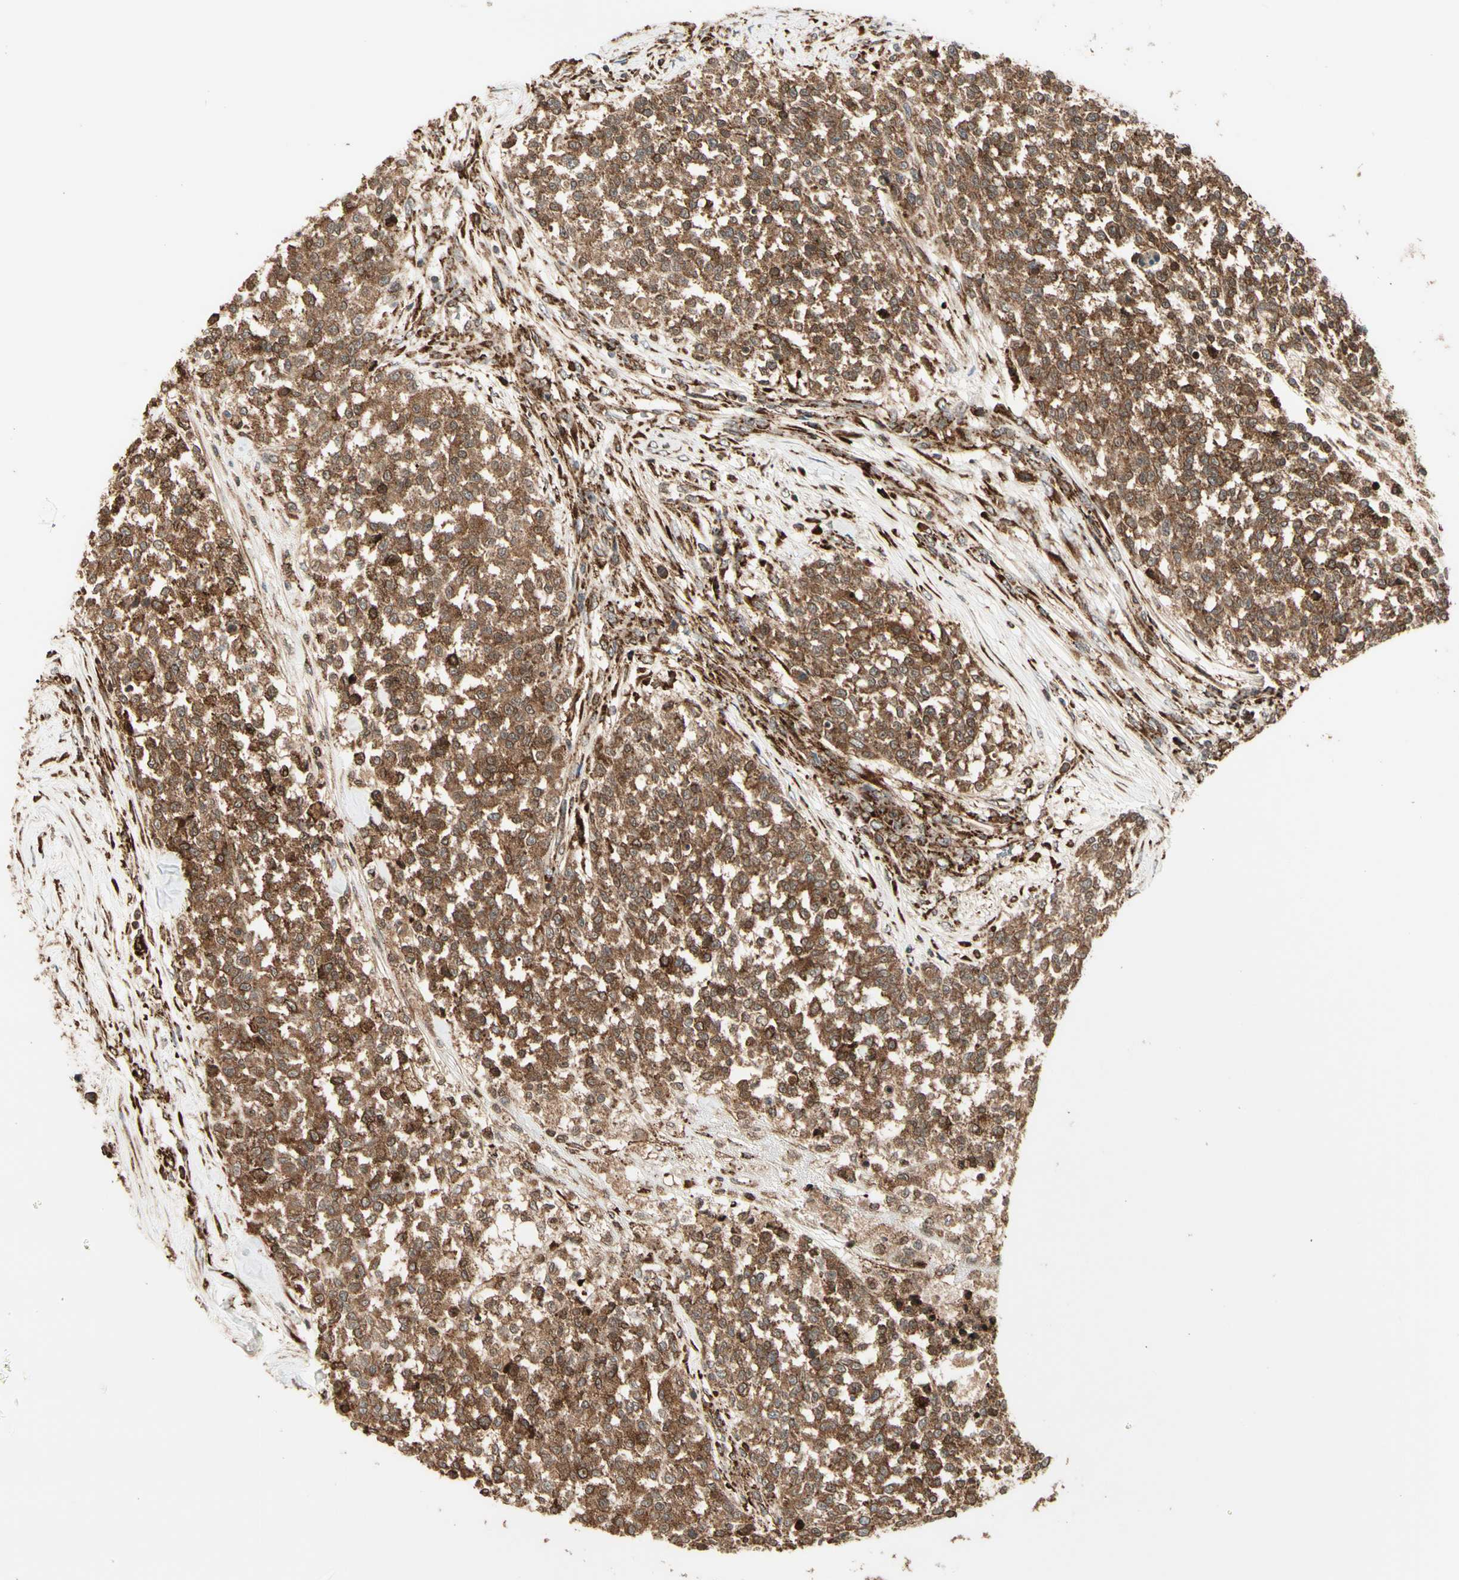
{"staining": {"intensity": "strong", "quantity": ">75%", "location": "cytoplasmic/membranous"}, "tissue": "testis cancer", "cell_type": "Tumor cells", "image_type": "cancer", "snomed": [{"axis": "morphology", "description": "Seminoma, NOS"}, {"axis": "topography", "description": "Testis"}], "caption": "Protein expression by immunohistochemistry (IHC) shows strong cytoplasmic/membranous positivity in approximately >75% of tumor cells in testis cancer (seminoma).", "gene": "HSP90B1", "patient": {"sex": "male", "age": 59}}